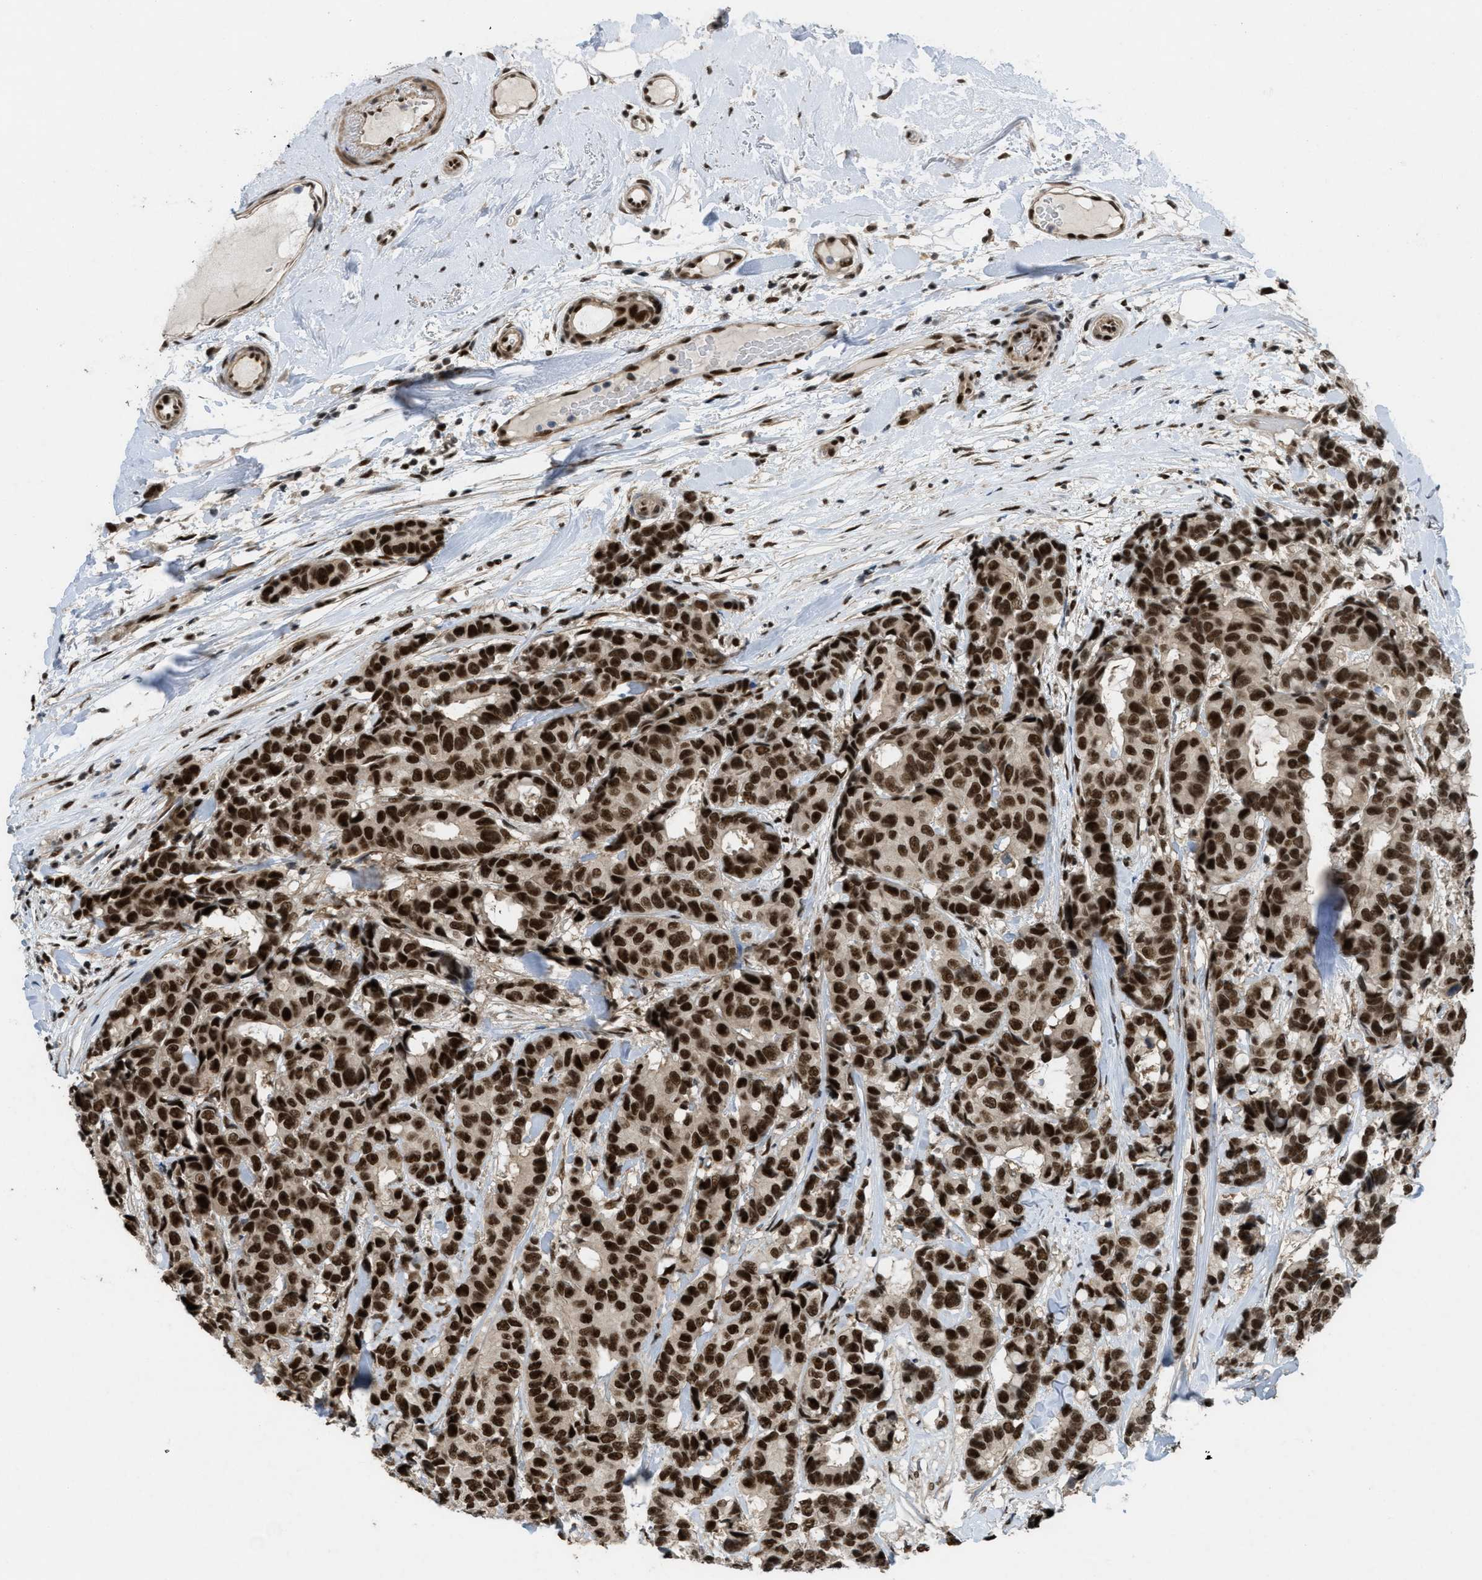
{"staining": {"intensity": "strong", "quantity": ">75%", "location": "nuclear"}, "tissue": "breast cancer", "cell_type": "Tumor cells", "image_type": "cancer", "snomed": [{"axis": "morphology", "description": "Duct carcinoma"}, {"axis": "topography", "description": "Breast"}], "caption": "This is an image of immunohistochemistry staining of breast intraductal carcinoma, which shows strong positivity in the nuclear of tumor cells.", "gene": "CDT1", "patient": {"sex": "female", "age": 87}}